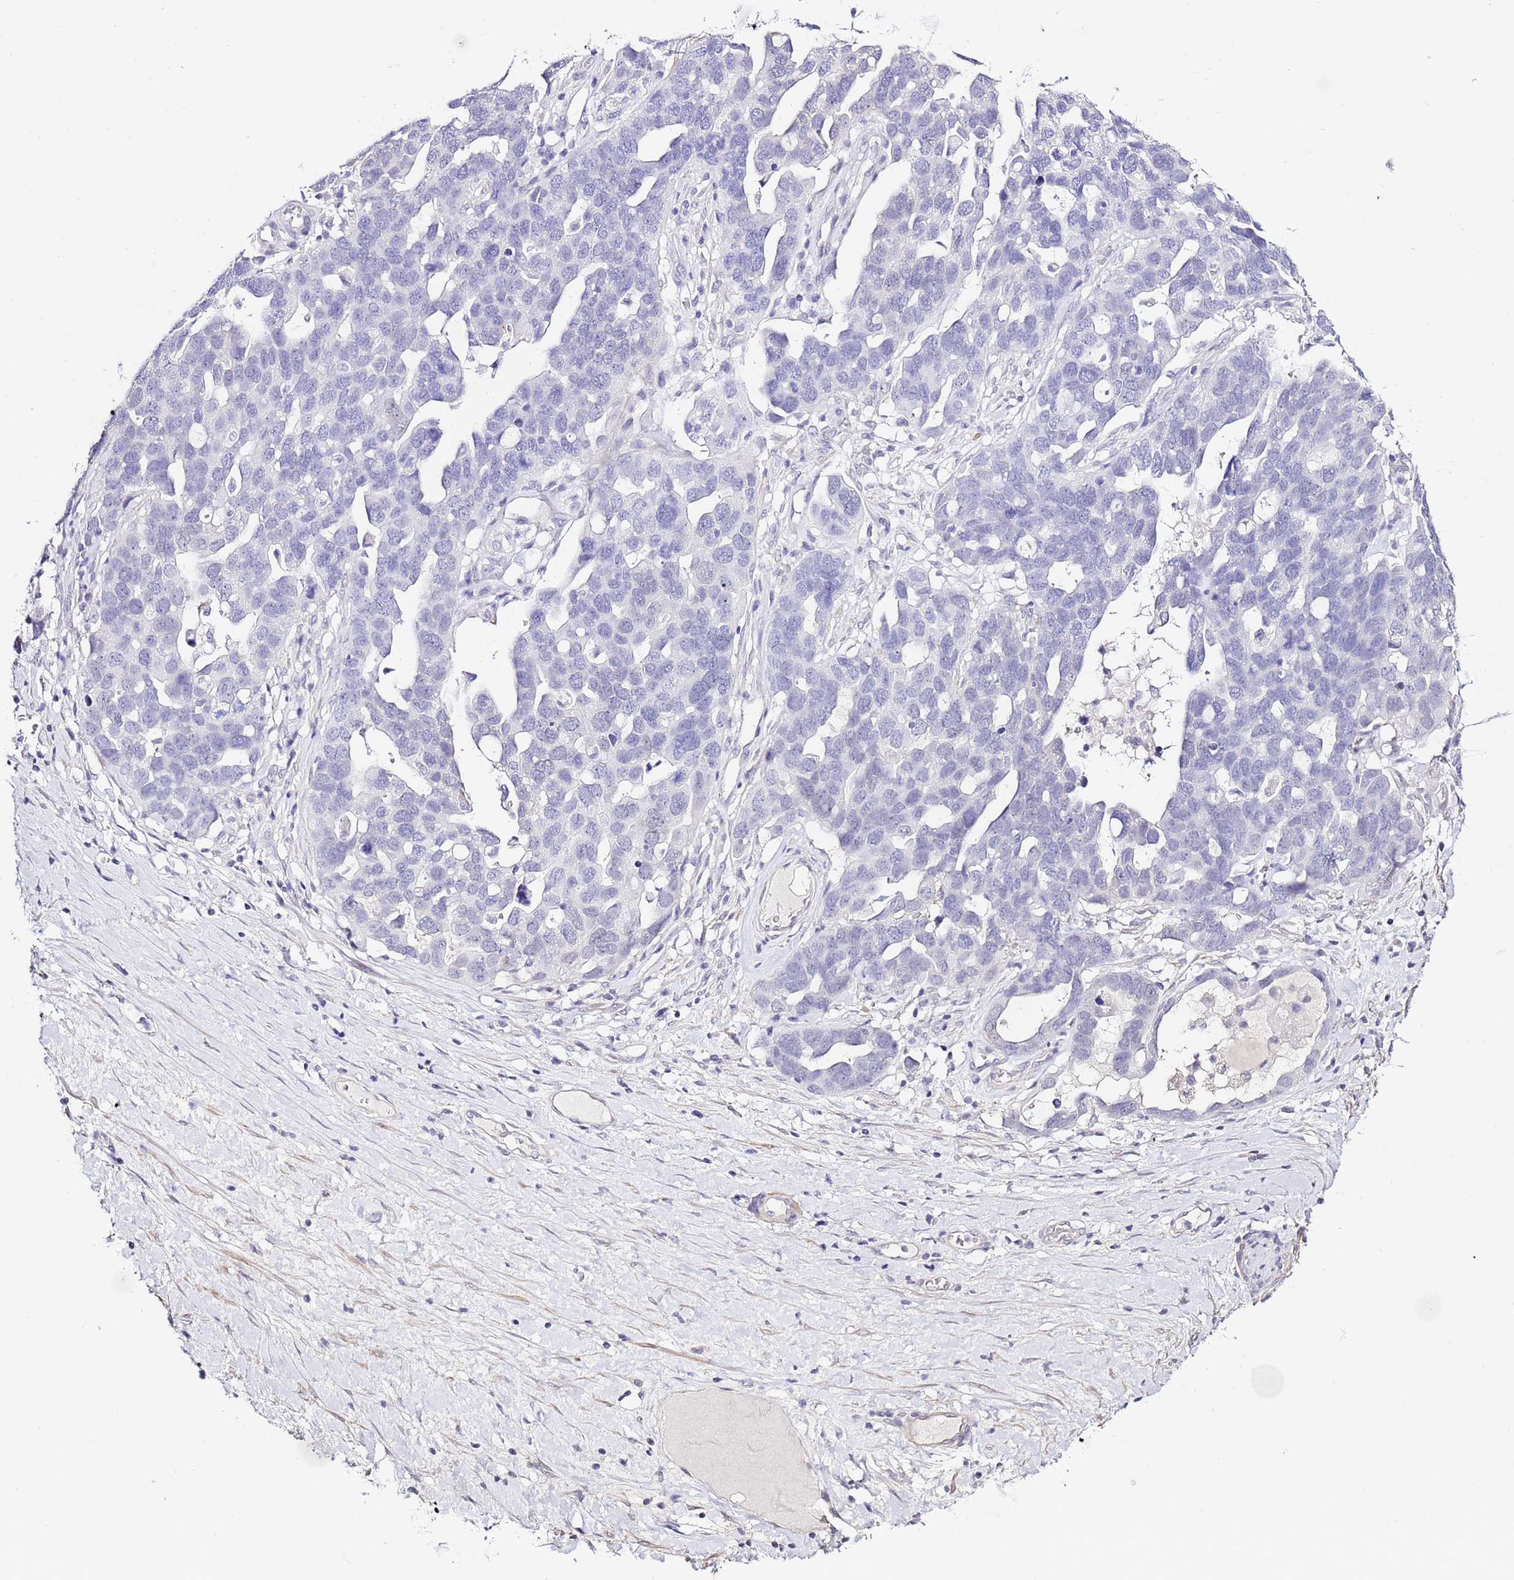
{"staining": {"intensity": "negative", "quantity": "none", "location": "none"}, "tissue": "ovarian cancer", "cell_type": "Tumor cells", "image_type": "cancer", "snomed": [{"axis": "morphology", "description": "Cystadenocarcinoma, serous, NOS"}, {"axis": "topography", "description": "Ovary"}], "caption": "Tumor cells show no significant staining in ovarian serous cystadenocarcinoma.", "gene": "ART5", "patient": {"sex": "female", "age": 54}}